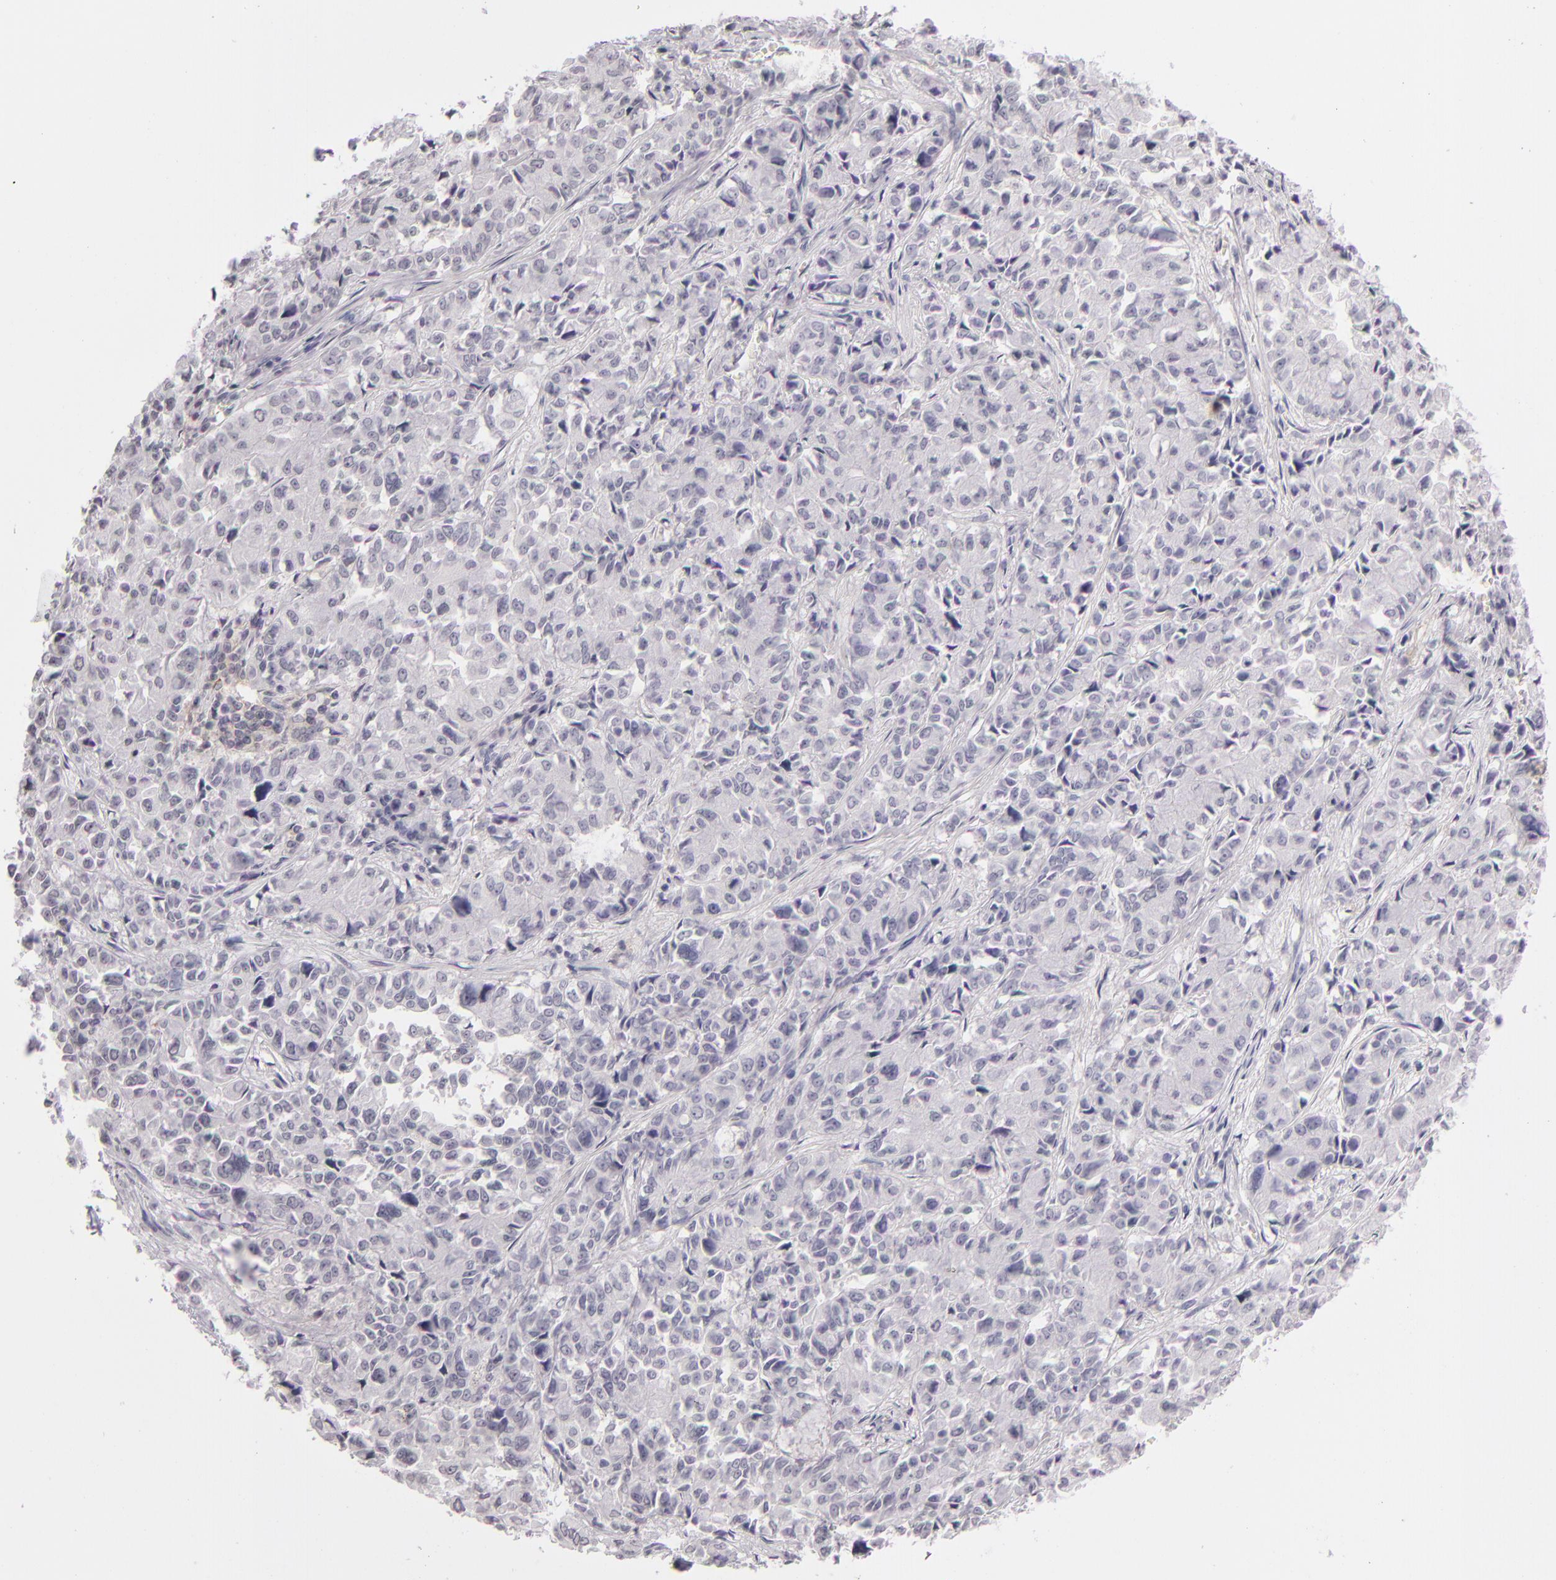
{"staining": {"intensity": "negative", "quantity": "none", "location": "none"}, "tissue": "pancreatic cancer", "cell_type": "Tumor cells", "image_type": "cancer", "snomed": [{"axis": "morphology", "description": "Adenocarcinoma, NOS"}, {"axis": "topography", "description": "Pancreas"}], "caption": "Immunohistochemistry (IHC) of human pancreatic adenocarcinoma displays no staining in tumor cells.", "gene": "CD40", "patient": {"sex": "female", "age": 52}}